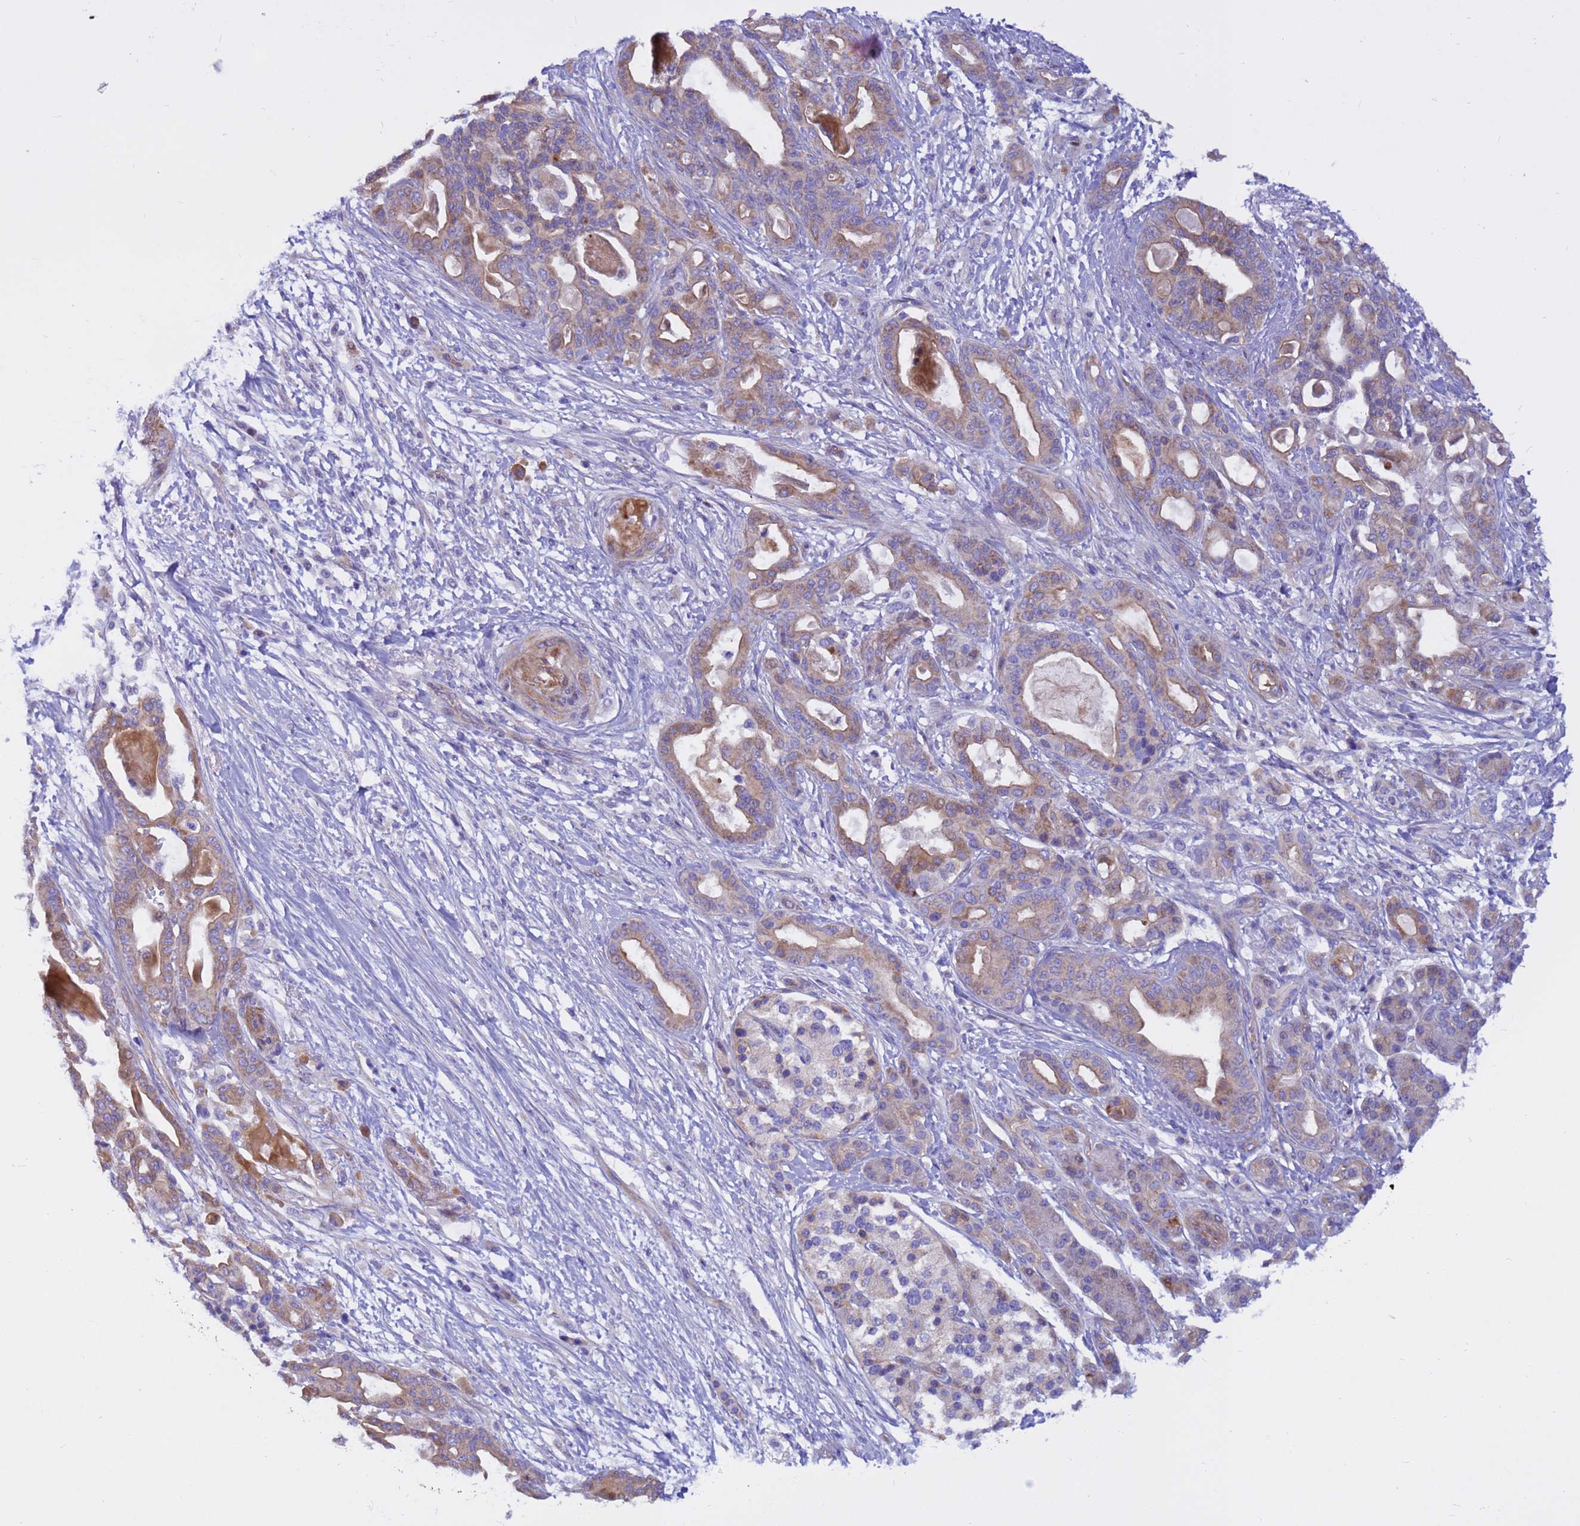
{"staining": {"intensity": "weak", "quantity": ">75%", "location": "cytoplasmic/membranous"}, "tissue": "pancreatic cancer", "cell_type": "Tumor cells", "image_type": "cancer", "snomed": [{"axis": "morphology", "description": "Adenocarcinoma, NOS"}, {"axis": "topography", "description": "Pancreas"}], "caption": "Tumor cells exhibit low levels of weak cytoplasmic/membranous staining in about >75% of cells in human adenocarcinoma (pancreatic).", "gene": "CRHBP", "patient": {"sex": "male", "age": 63}}